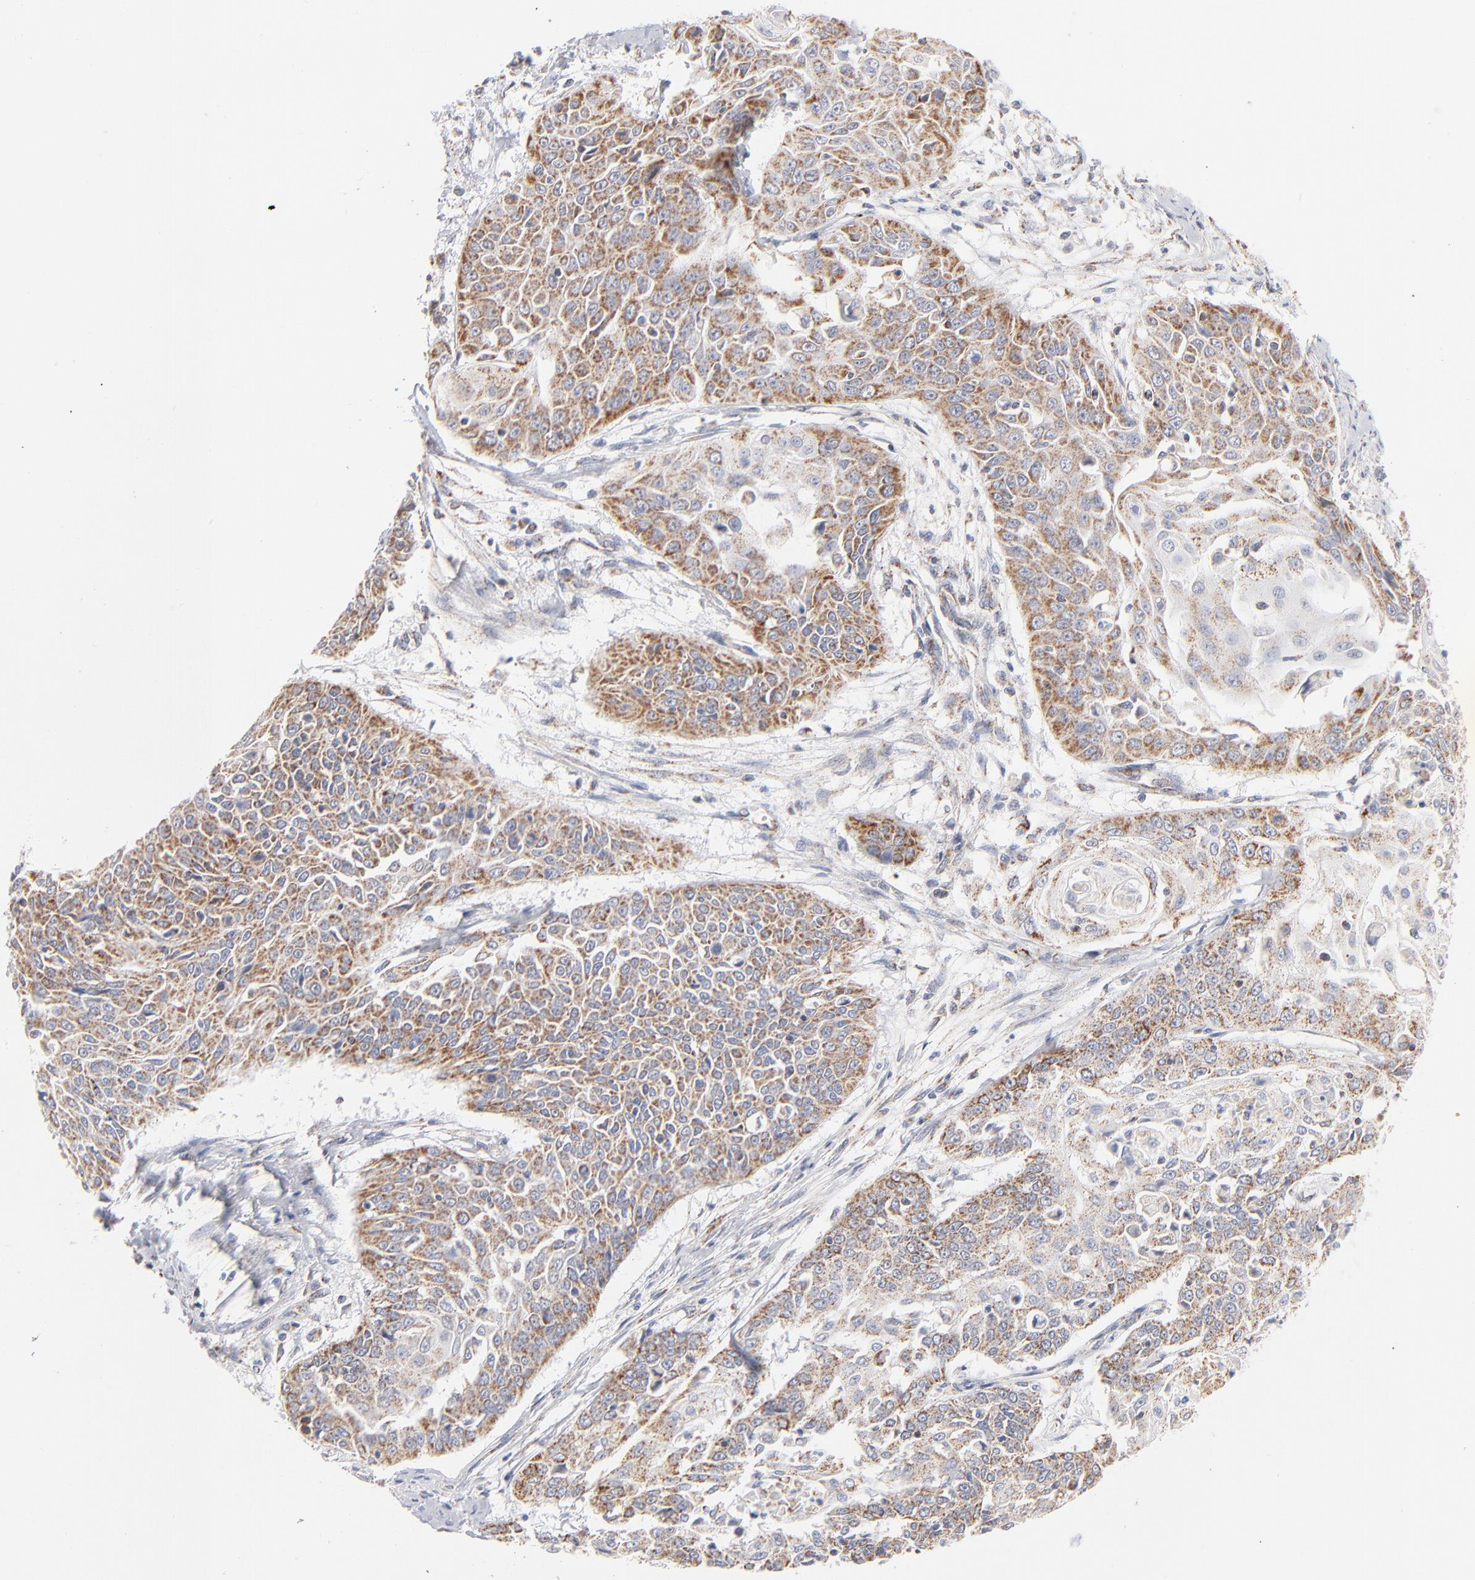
{"staining": {"intensity": "moderate", "quantity": ">75%", "location": "cytoplasmic/membranous"}, "tissue": "cervical cancer", "cell_type": "Tumor cells", "image_type": "cancer", "snomed": [{"axis": "morphology", "description": "Squamous cell carcinoma, NOS"}, {"axis": "topography", "description": "Cervix"}], "caption": "IHC staining of cervical cancer, which shows medium levels of moderate cytoplasmic/membranous positivity in approximately >75% of tumor cells indicating moderate cytoplasmic/membranous protein positivity. The staining was performed using DAB (brown) for protein detection and nuclei were counterstained in hematoxylin (blue).", "gene": "MRPL58", "patient": {"sex": "female", "age": 64}}